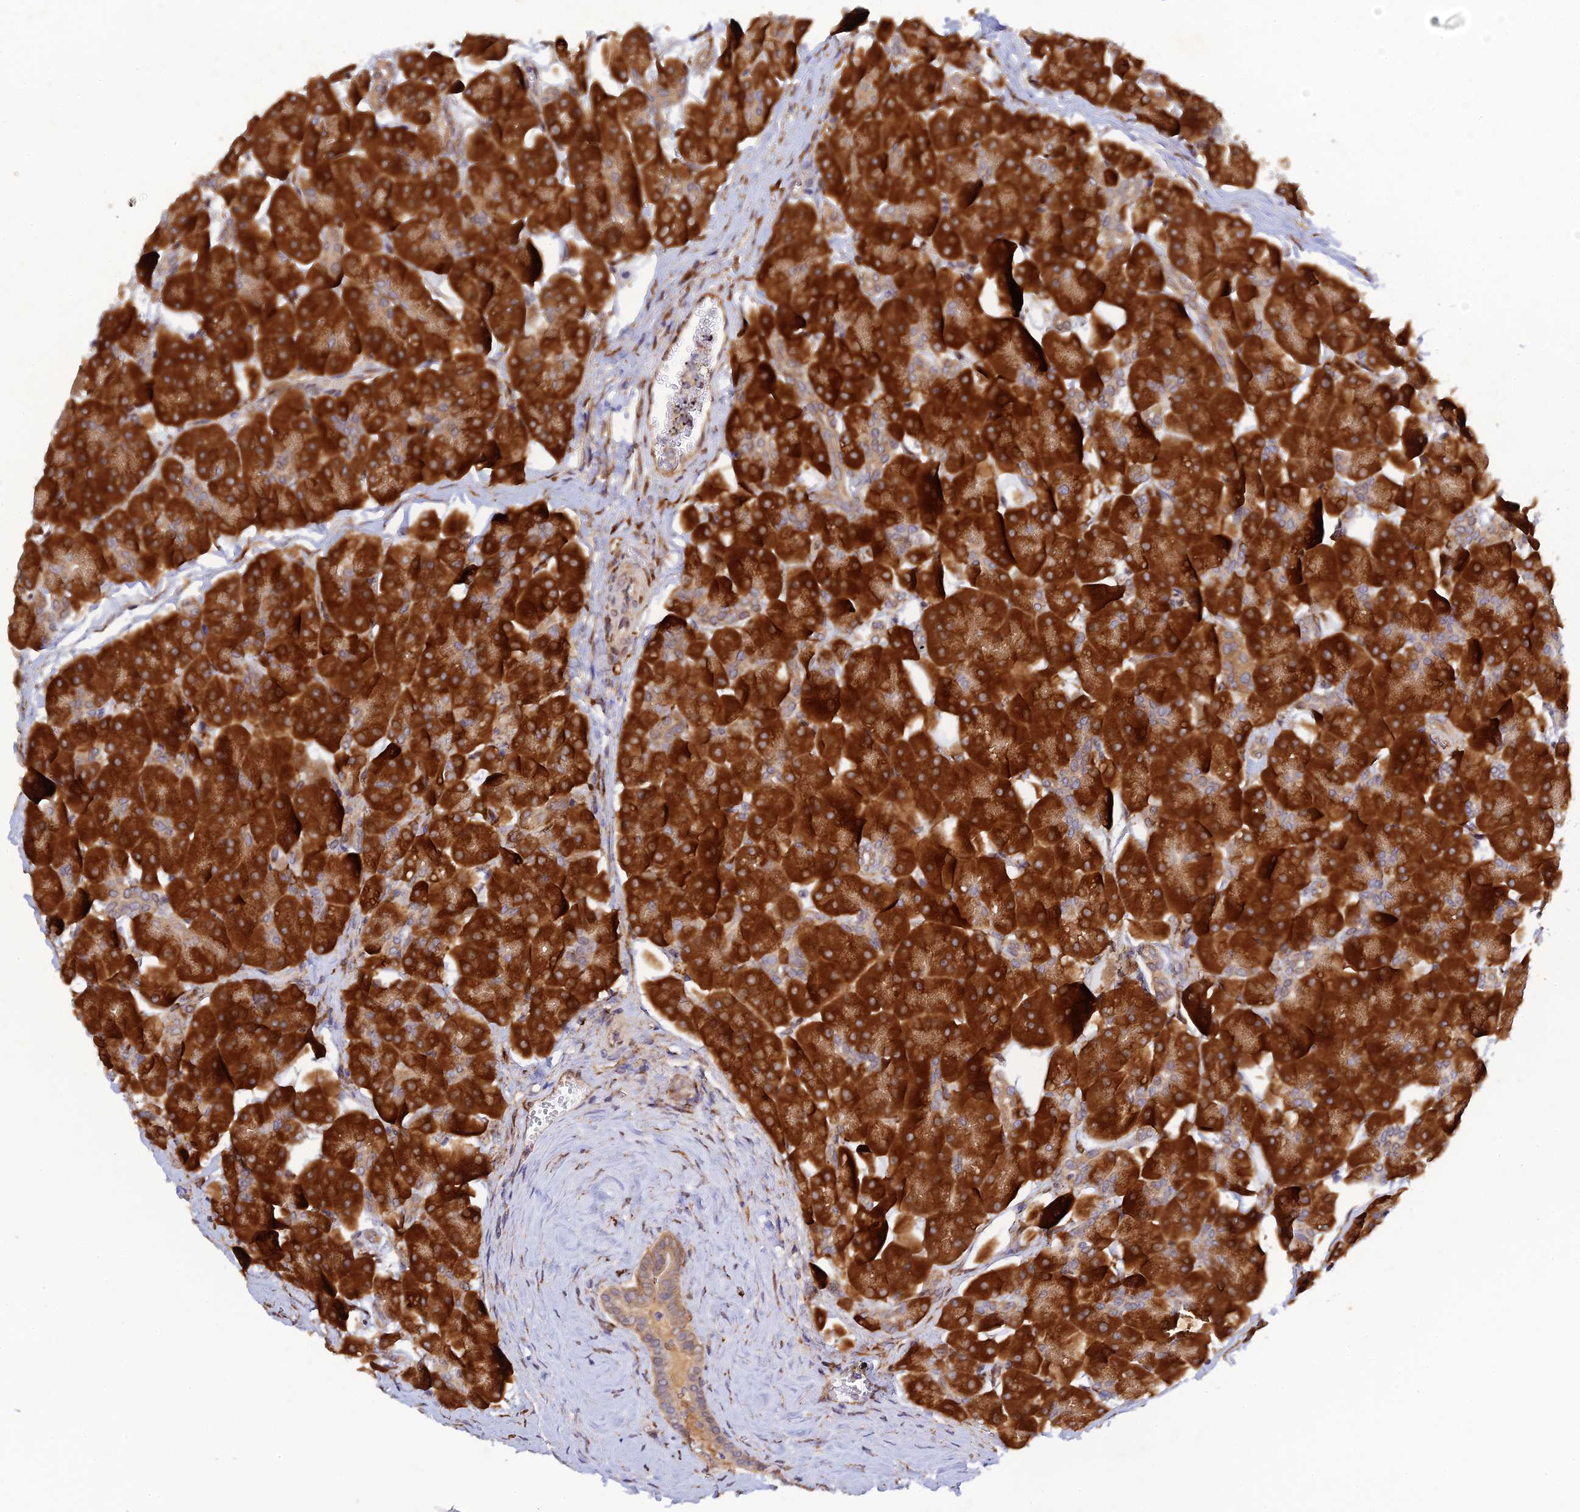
{"staining": {"intensity": "strong", "quantity": ">75%", "location": "cytoplasmic/membranous"}, "tissue": "pancreas", "cell_type": "Exocrine glandular cells", "image_type": "normal", "snomed": [{"axis": "morphology", "description": "Normal tissue, NOS"}, {"axis": "topography", "description": "Pancreas"}], "caption": "Protein staining of normal pancreas reveals strong cytoplasmic/membranous expression in about >75% of exocrine glandular cells.", "gene": "P3H3", "patient": {"sex": "male", "age": 66}}